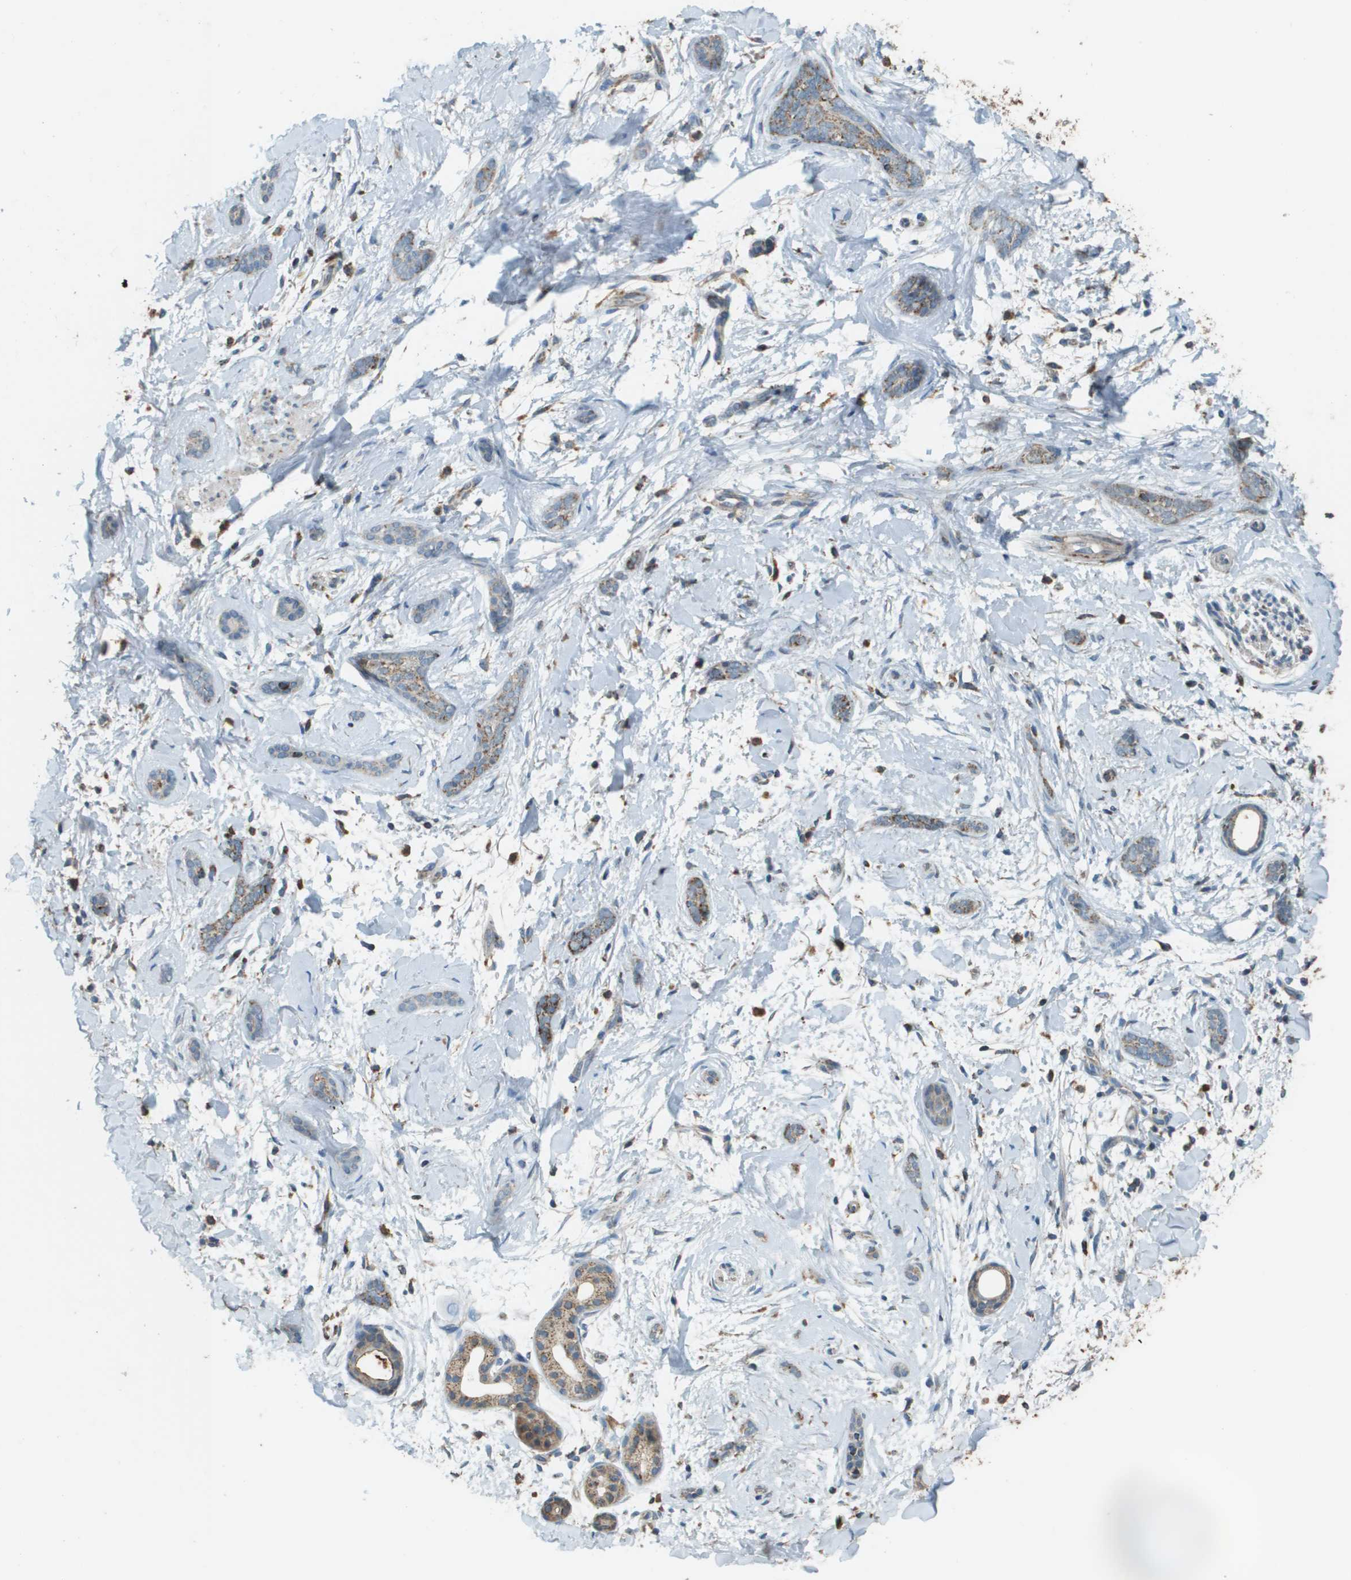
{"staining": {"intensity": "moderate", "quantity": "25%-75%", "location": "cytoplasmic/membranous"}, "tissue": "skin cancer", "cell_type": "Tumor cells", "image_type": "cancer", "snomed": [{"axis": "morphology", "description": "Basal cell carcinoma"}, {"axis": "morphology", "description": "Adnexal tumor, benign"}, {"axis": "topography", "description": "Skin"}], "caption": "Immunohistochemical staining of human skin basal cell carcinoma displays moderate cytoplasmic/membranous protein staining in approximately 25%-75% of tumor cells.", "gene": "FH", "patient": {"sex": "female", "age": 42}}